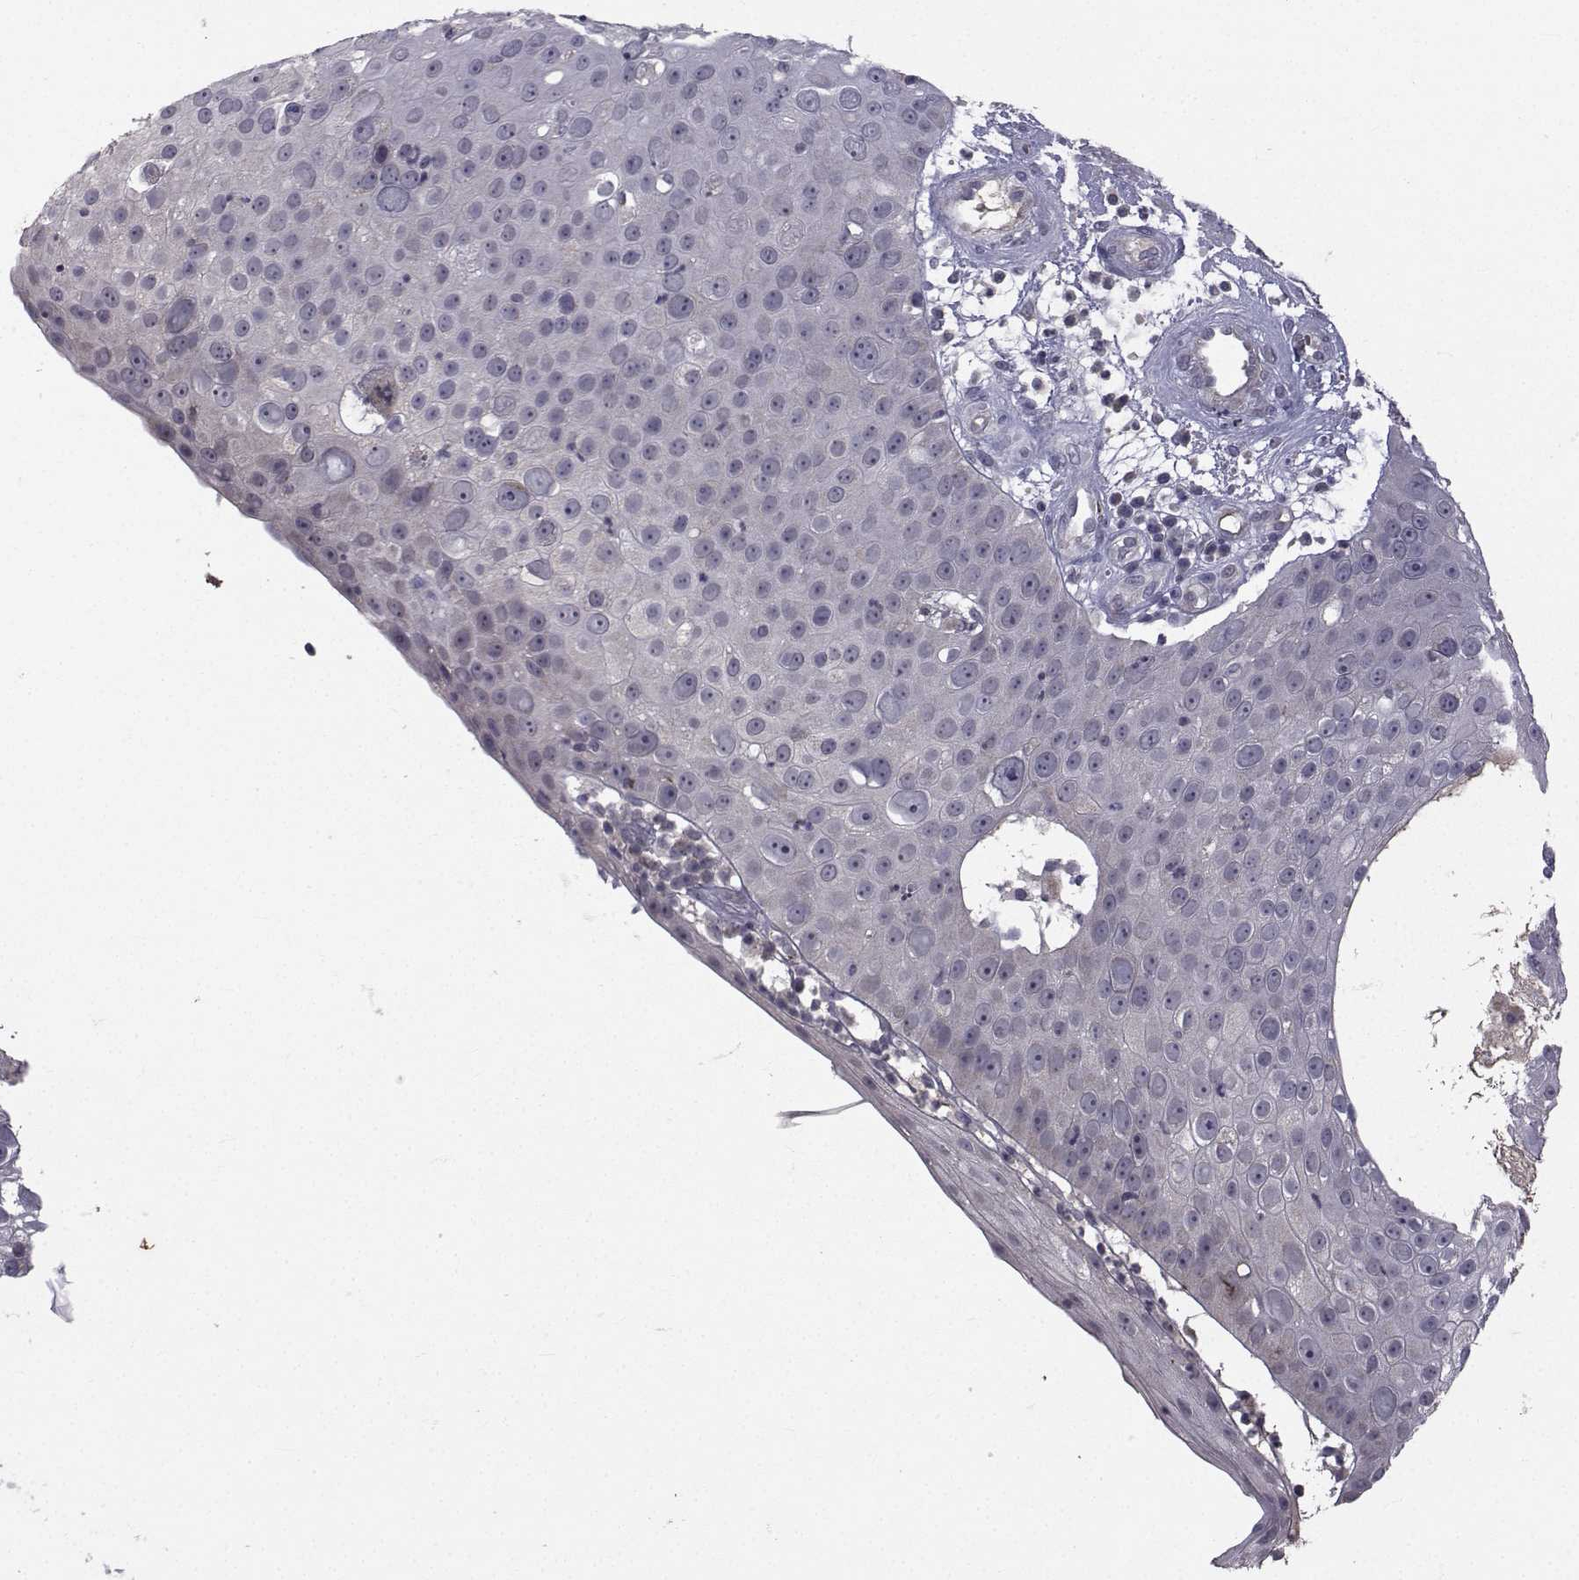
{"staining": {"intensity": "negative", "quantity": "none", "location": "none"}, "tissue": "skin cancer", "cell_type": "Tumor cells", "image_type": "cancer", "snomed": [{"axis": "morphology", "description": "Squamous cell carcinoma, NOS"}, {"axis": "topography", "description": "Skin"}], "caption": "Skin cancer (squamous cell carcinoma) was stained to show a protein in brown. There is no significant staining in tumor cells.", "gene": "FDXR", "patient": {"sex": "male", "age": 71}}